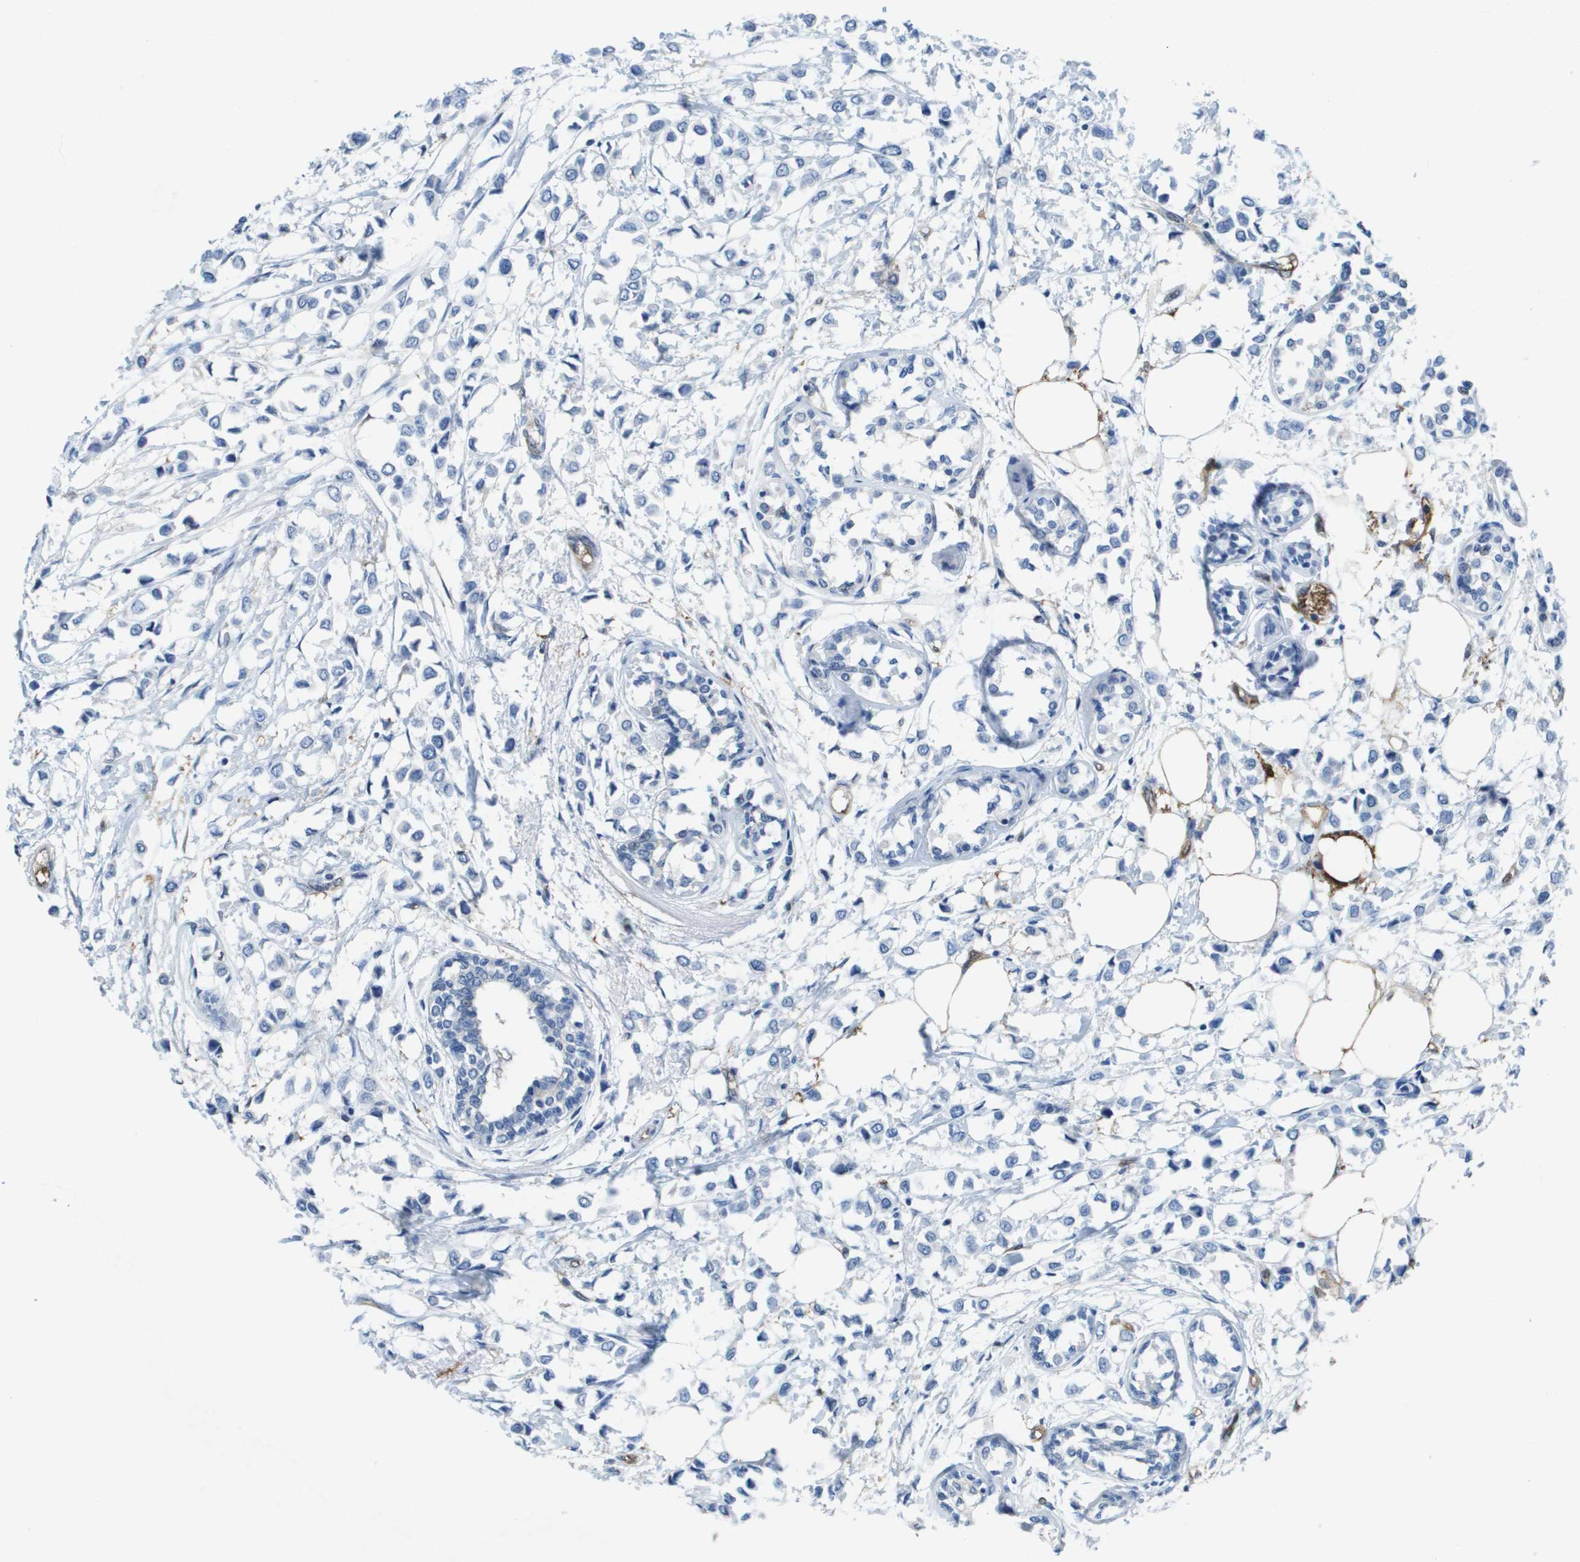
{"staining": {"intensity": "negative", "quantity": "none", "location": "none"}, "tissue": "breast cancer", "cell_type": "Tumor cells", "image_type": "cancer", "snomed": [{"axis": "morphology", "description": "Lobular carcinoma"}, {"axis": "topography", "description": "Breast"}], "caption": "Tumor cells are negative for brown protein staining in breast lobular carcinoma. (Brightfield microscopy of DAB (3,3'-diaminobenzidine) immunohistochemistry (IHC) at high magnification).", "gene": "FABP5", "patient": {"sex": "female", "age": 51}}